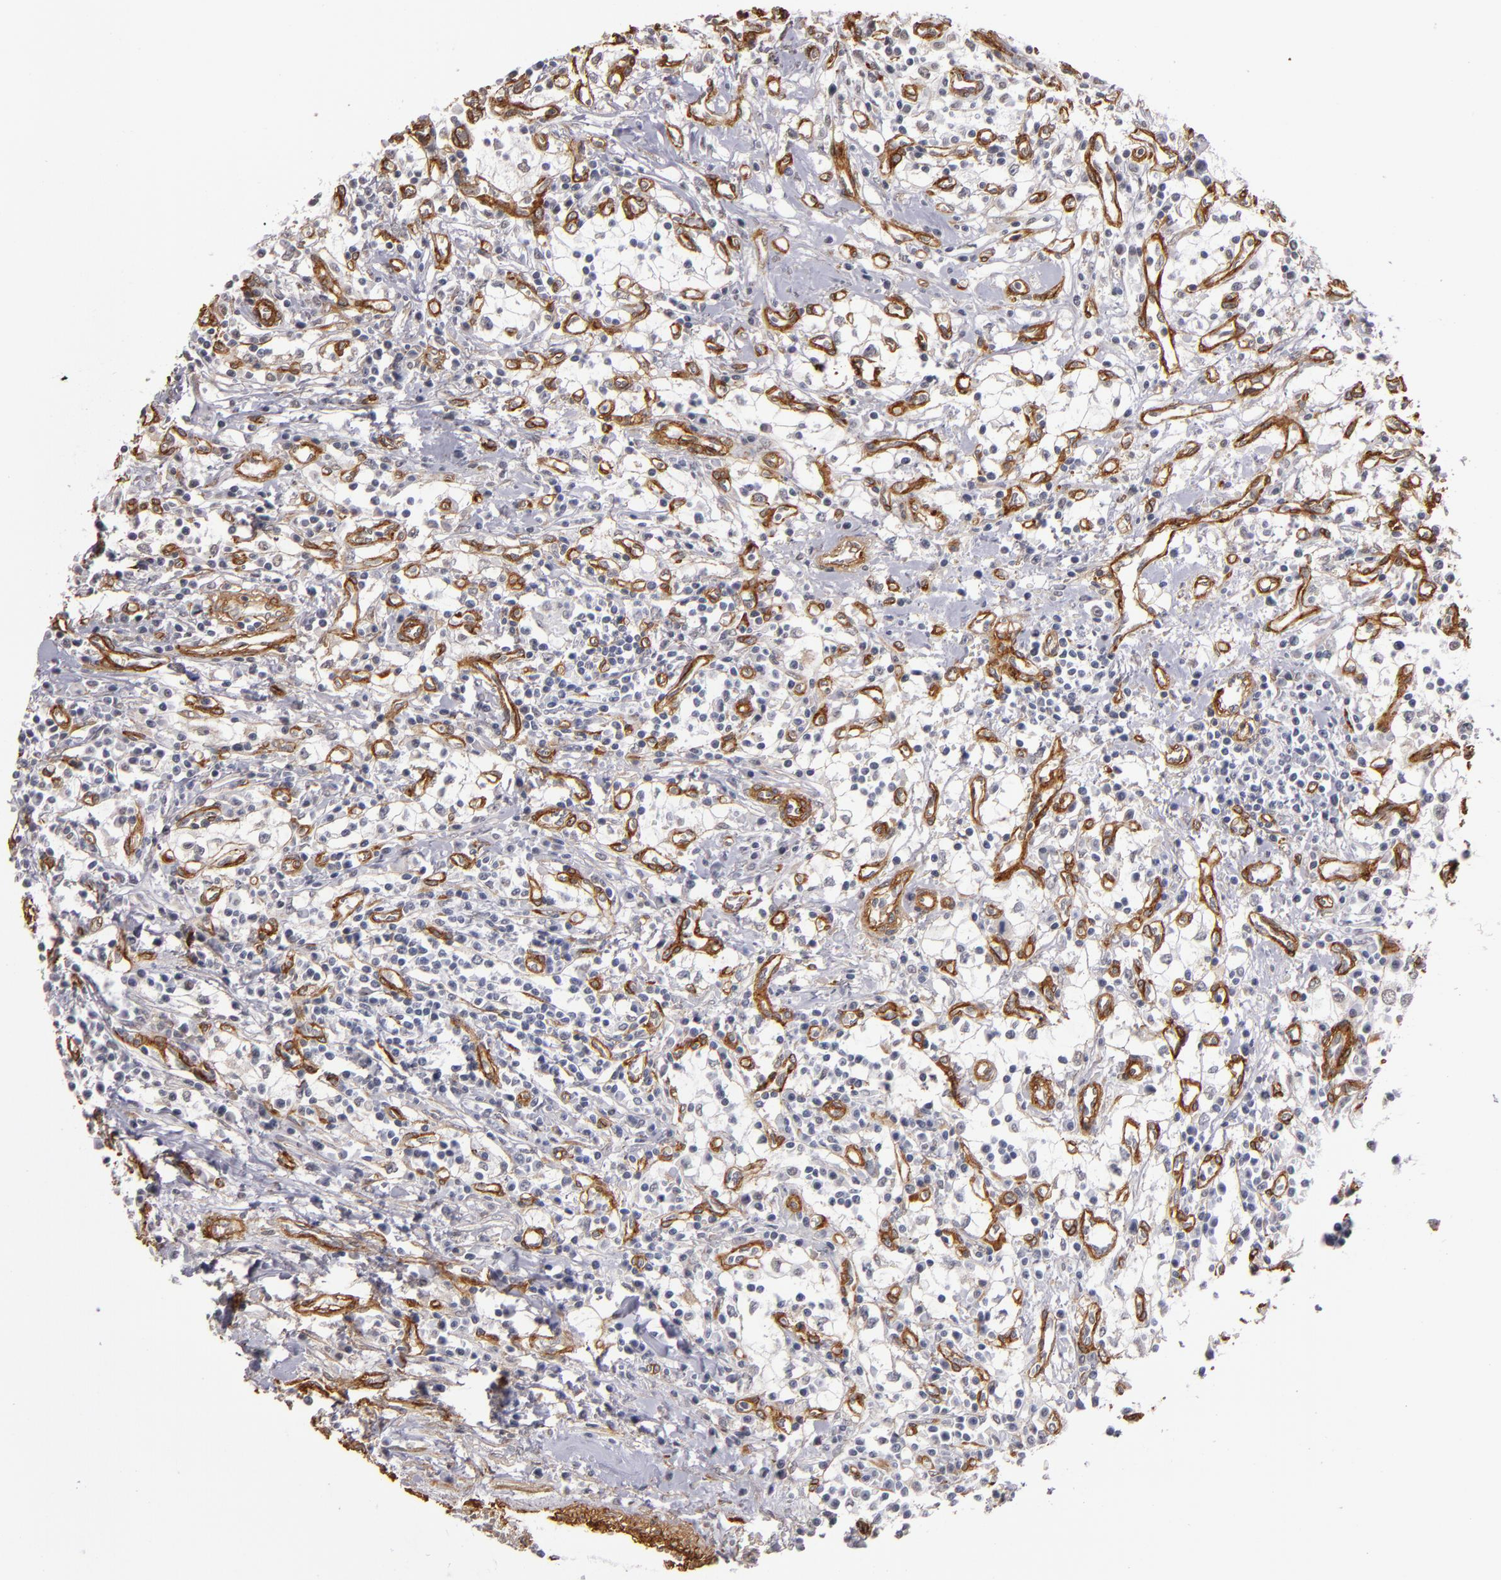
{"staining": {"intensity": "negative", "quantity": "none", "location": "none"}, "tissue": "renal cancer", "cell_type": "Tumor cells", "image_type": "cancer", "snomed": [{"axis": "morphology", "description": "Adenocarcinoma, NOS"}, {"axis": "topography", "description": "Kidney"}], "caption": "Image shows no protein expression in tumor cells of adenocarcinoma (renal) tissue.", "gene": "LAMC1", "patient": {"sex": "male", "age": 82}}